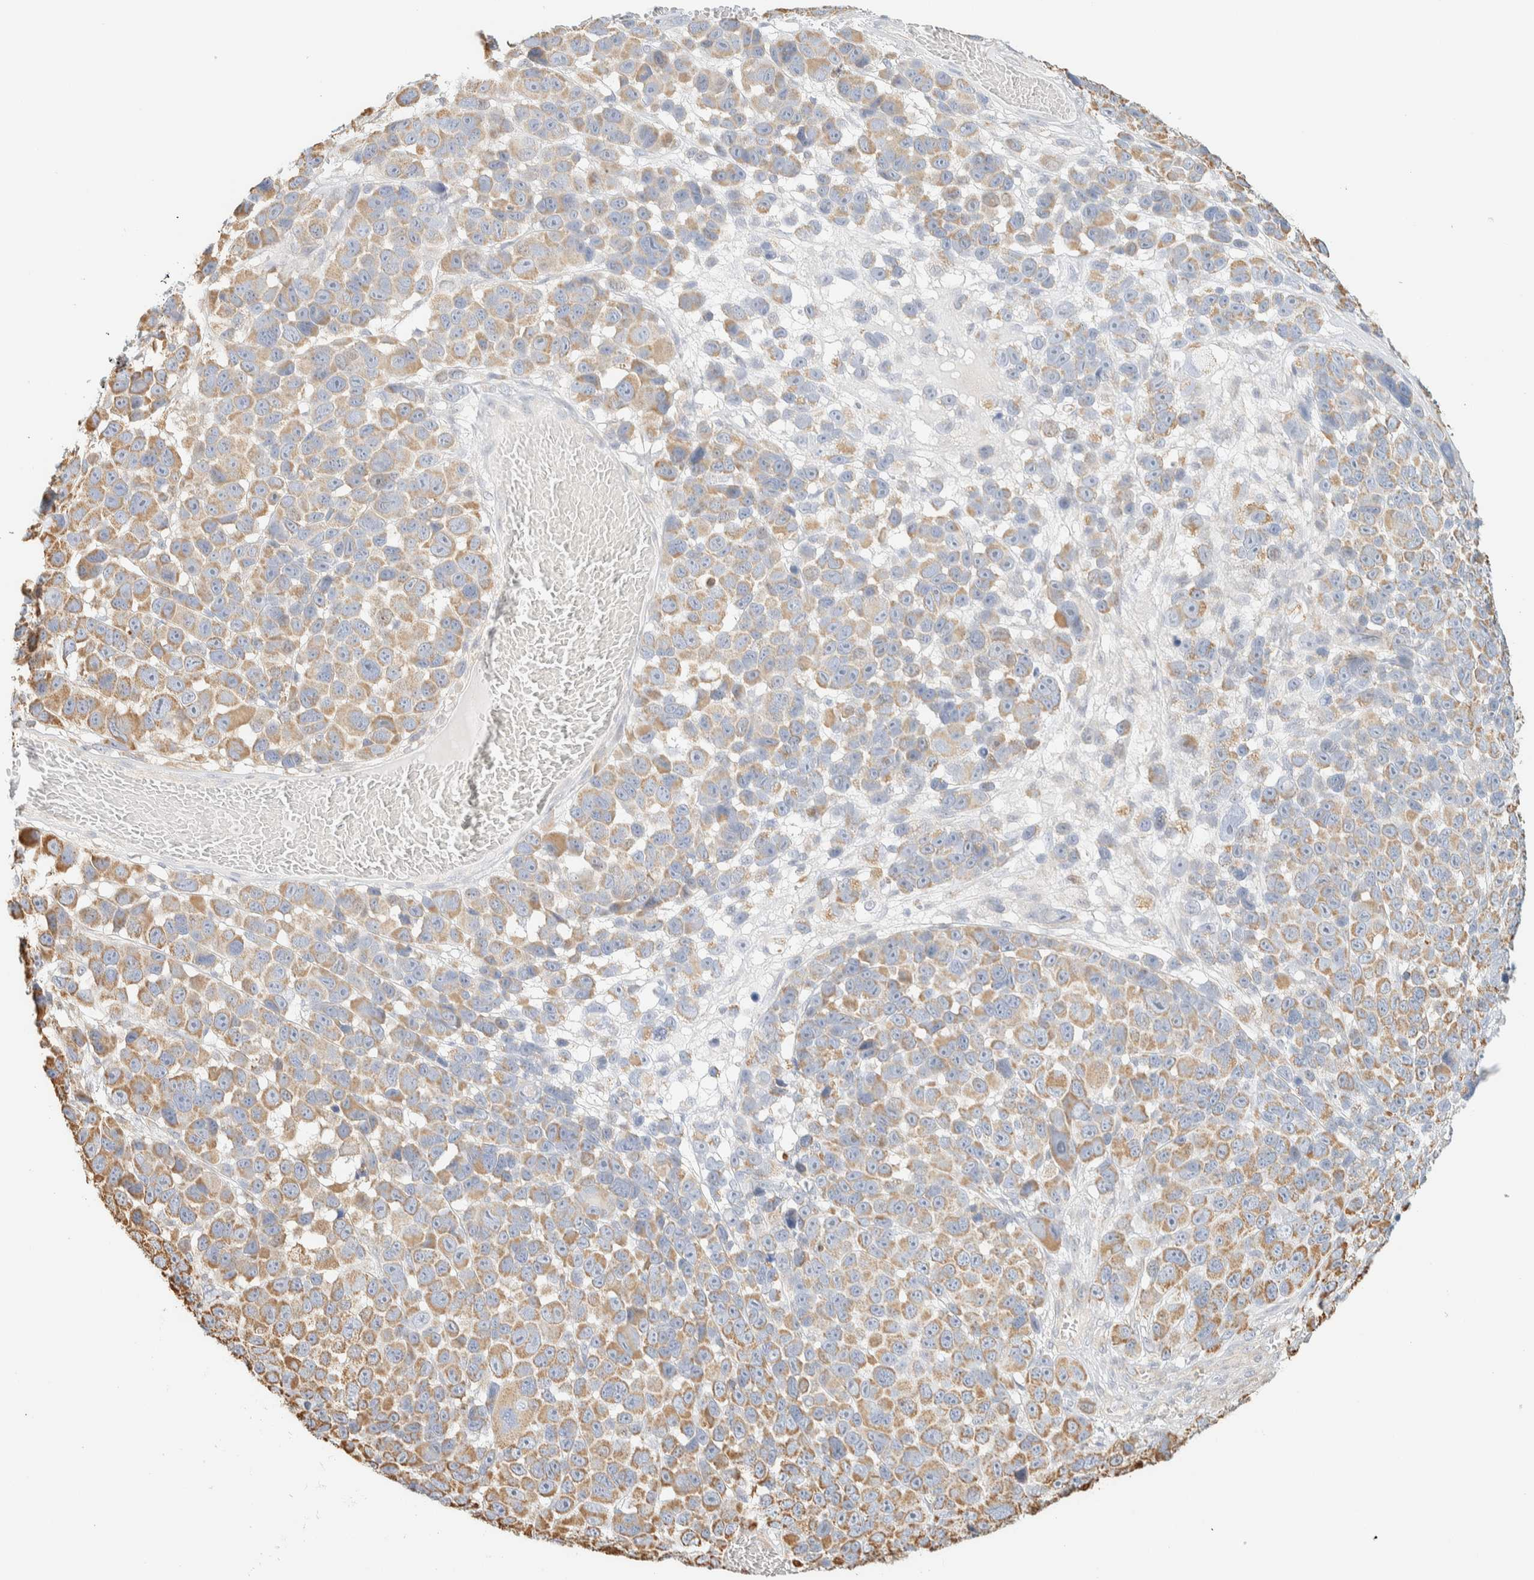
{"staining": {"intensity": "moderate", "quantity": ">75%", "location": "cytoplasmic/membranous"}, "tissue": "melanoma", "cell_type": "Tumor cells", "image_type": "cancer", "snomed": [{"axis": "morphology", "description": "Malignant melanoma, NOS"}, {"axis": "topography", "description": "Skin"}], "caption": "Immunohistochemical staining of human melanoma reveals medium levels of moderate cytoplasmic/membranous protein staining in approximately >75% of tumor cells.", "gene": "APBB2", "patient": {"sex": "male", "age": 53}}